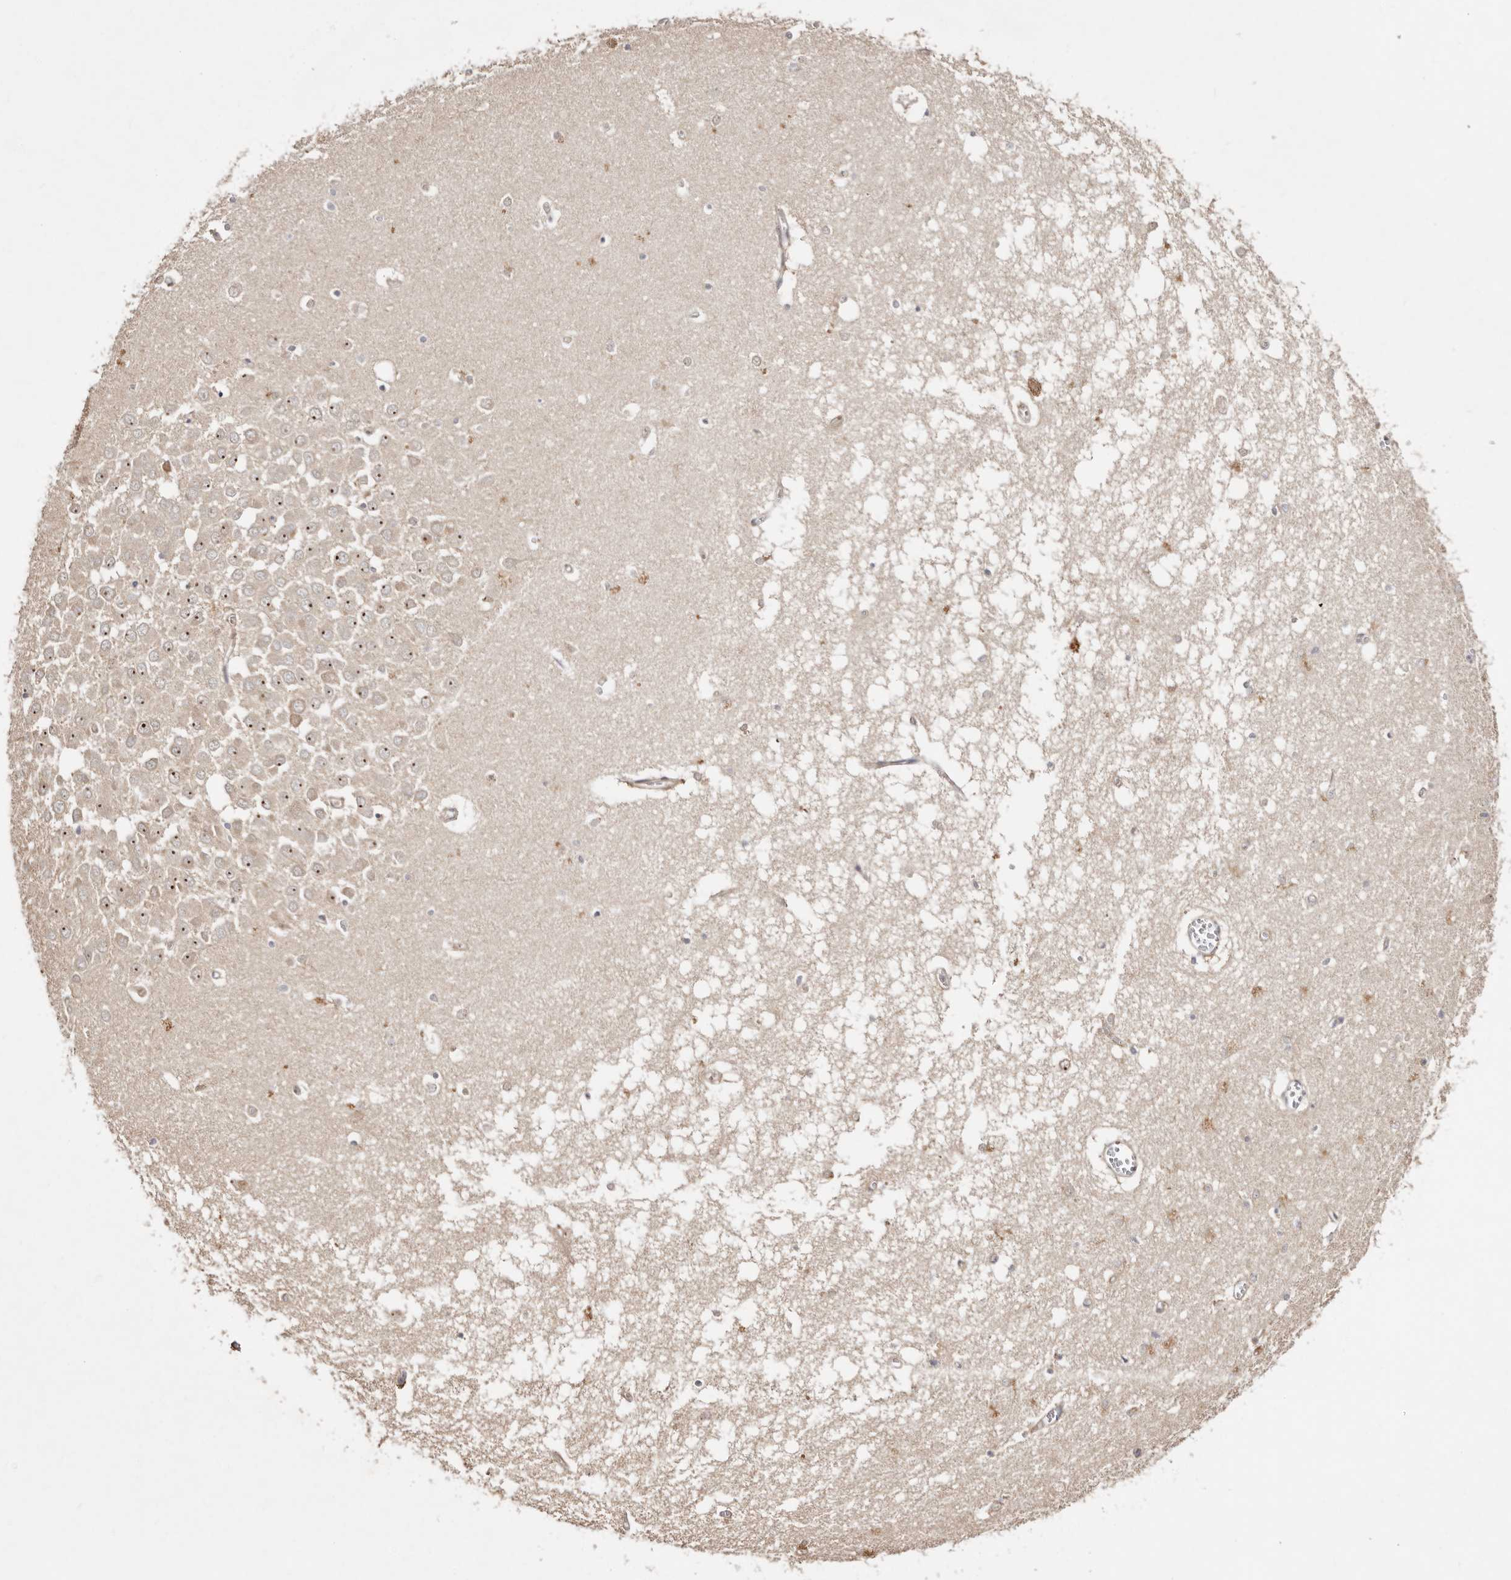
{"staining": {"intensity": "negative", "quantity": "none", "location": "none"}, "tissue": "hippocampus", "cell_type": "Glial cells", "image_type": "normal", "snomed": [{"axis": "morphology", "description": "Normal tissue, NOS"}, {"axis": "topography", "description": "Hippocampus"}], "caption": "High power microscopy micrograph of an immunohistochemistry histopathology image of benign hippocampus, revealing no significant positivity in glial cells.", "gene": "ODF2L", "patient": {"sex": "male", "age": 70}}